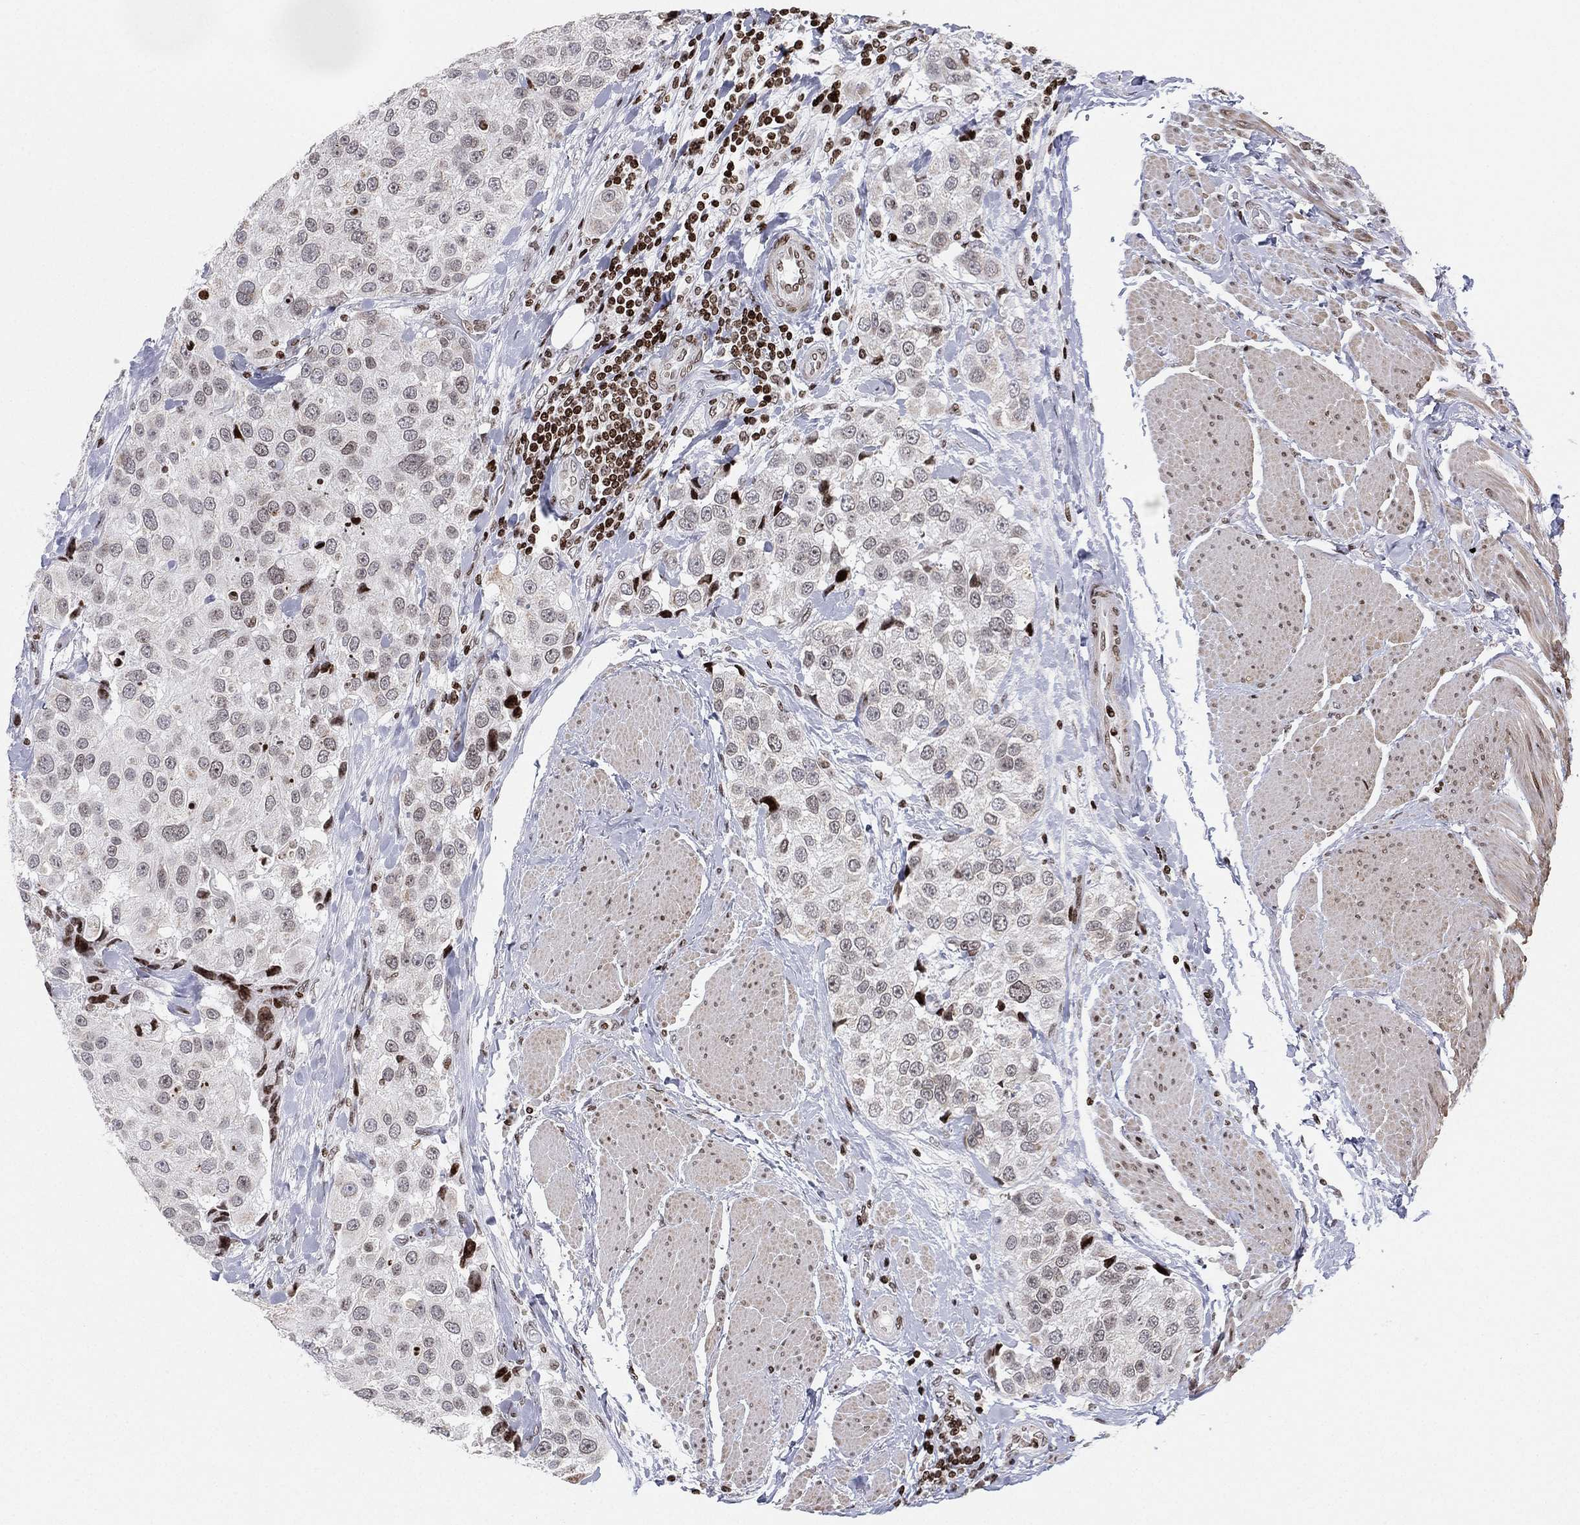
{"staining": {"intensity": "negative", "quantity": "none", "location": "none"}, "tissue": "urothelial cancer", "cell_type": "Tumor cells", "image_type": "cancer", "snomed": [{"axis": "morphology", "description": "Urothelial carcinoma, High grade"}, {"axis": "topography", "description": "Urinary bladder"}], "caption": "This is a image of IHC staining of urothelial carcinoma (high-grade), which shows no expression in tumor cells.", "gene": "MFSD14A", "patient": {"sex": "female", "age": 64}}